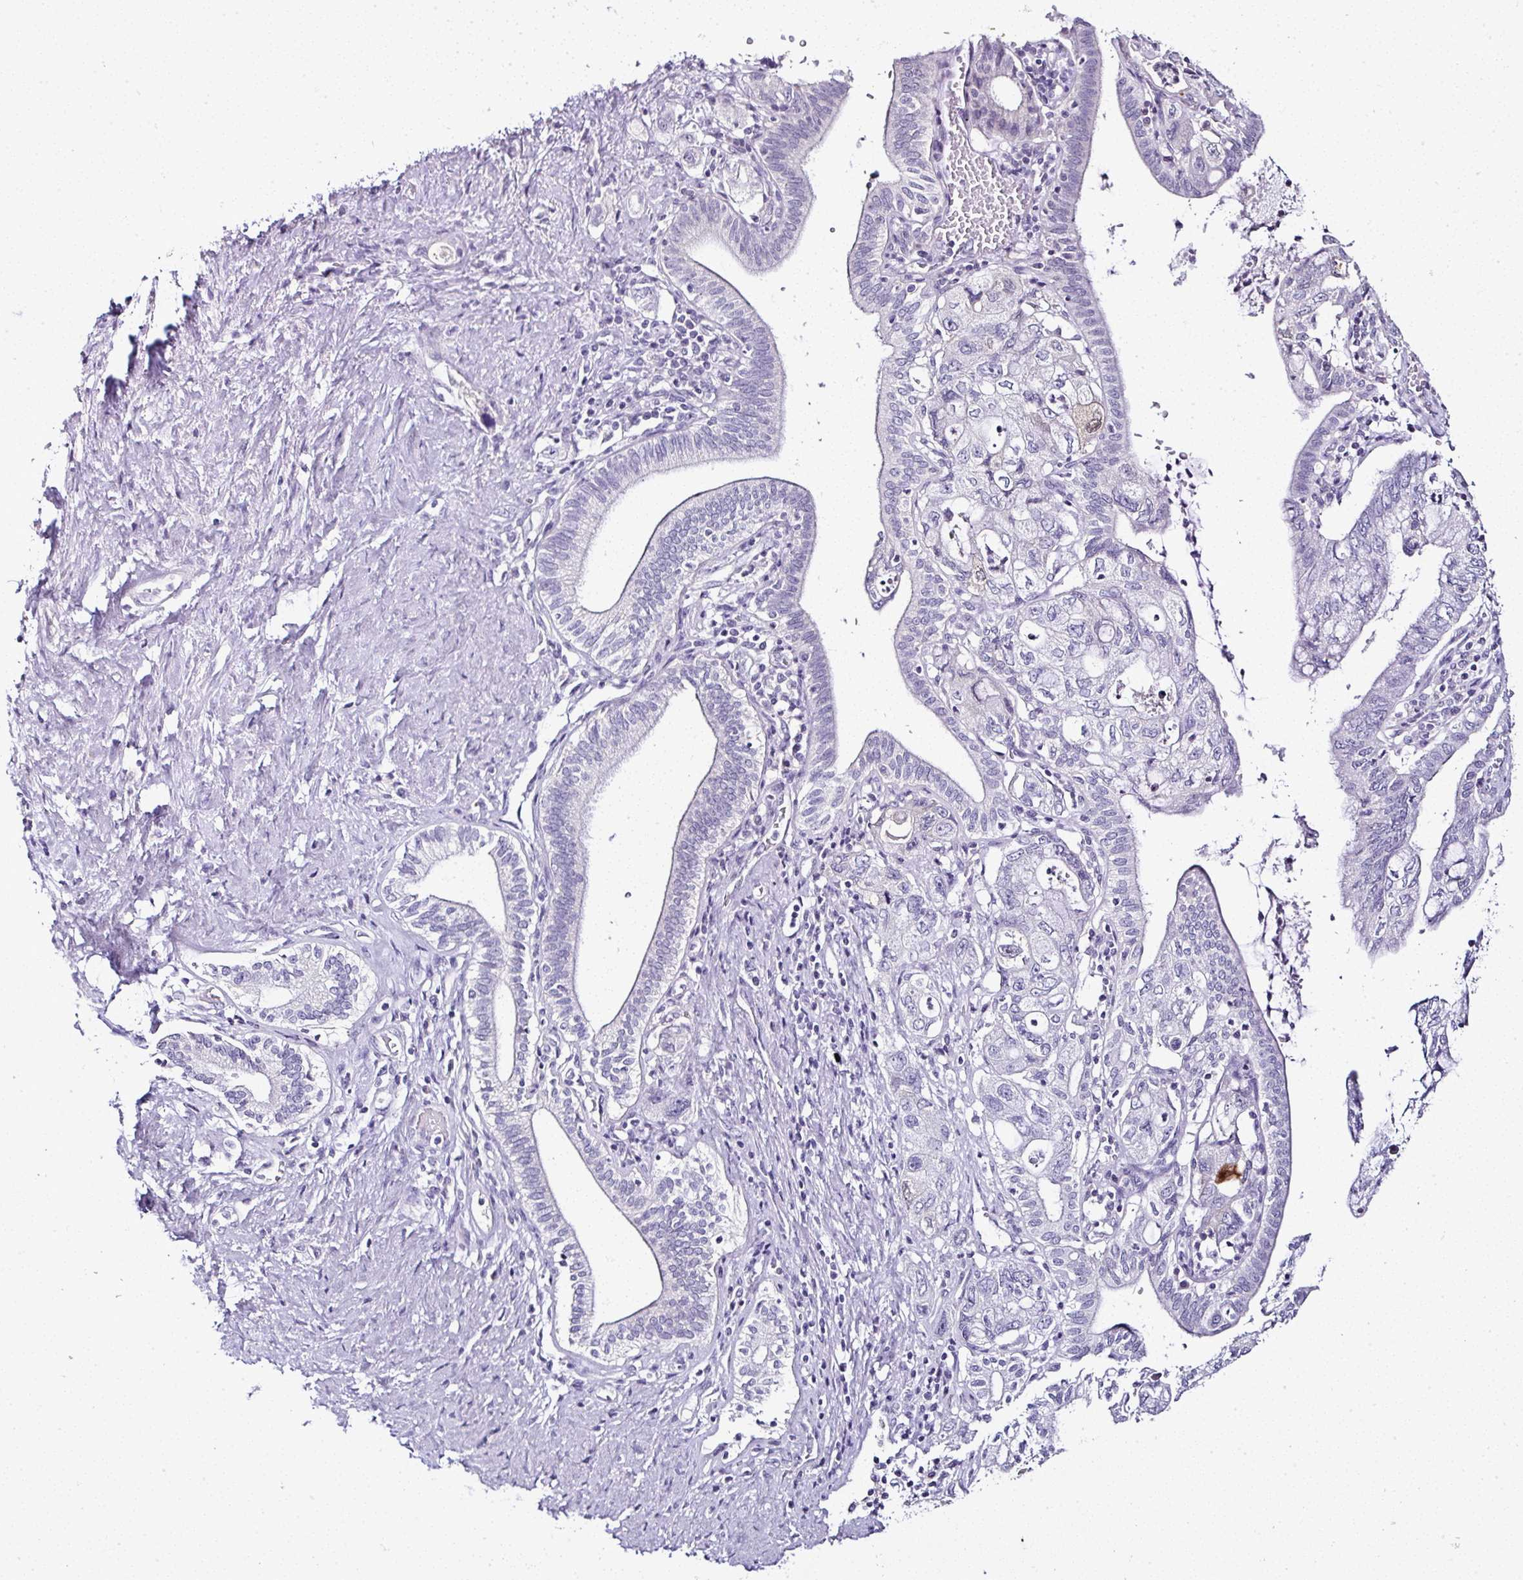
{"staining": {"intensity": "negative", "quantity": "none", "location": "none"}, "tissue": "pancreatic cancer", "cell_type": "Tumor cells", "image_type": "cancer", "snomed": [{"axis": "morphology", "description": "Adenocarcinoma, NOS"}, {"axis": "topography", "description": "Pancreas"}], "caption": "Immunohistochemistry (IHC) photomicrograph of neoplastic tissue: human adenocarcinoma (pancreatic) stained with DAB reveals no significant protein expression in tumor cells. Nuclei are stained in blue.", "gene": "SERPINB3", "patient": {"sex": "female", "age": 73}}